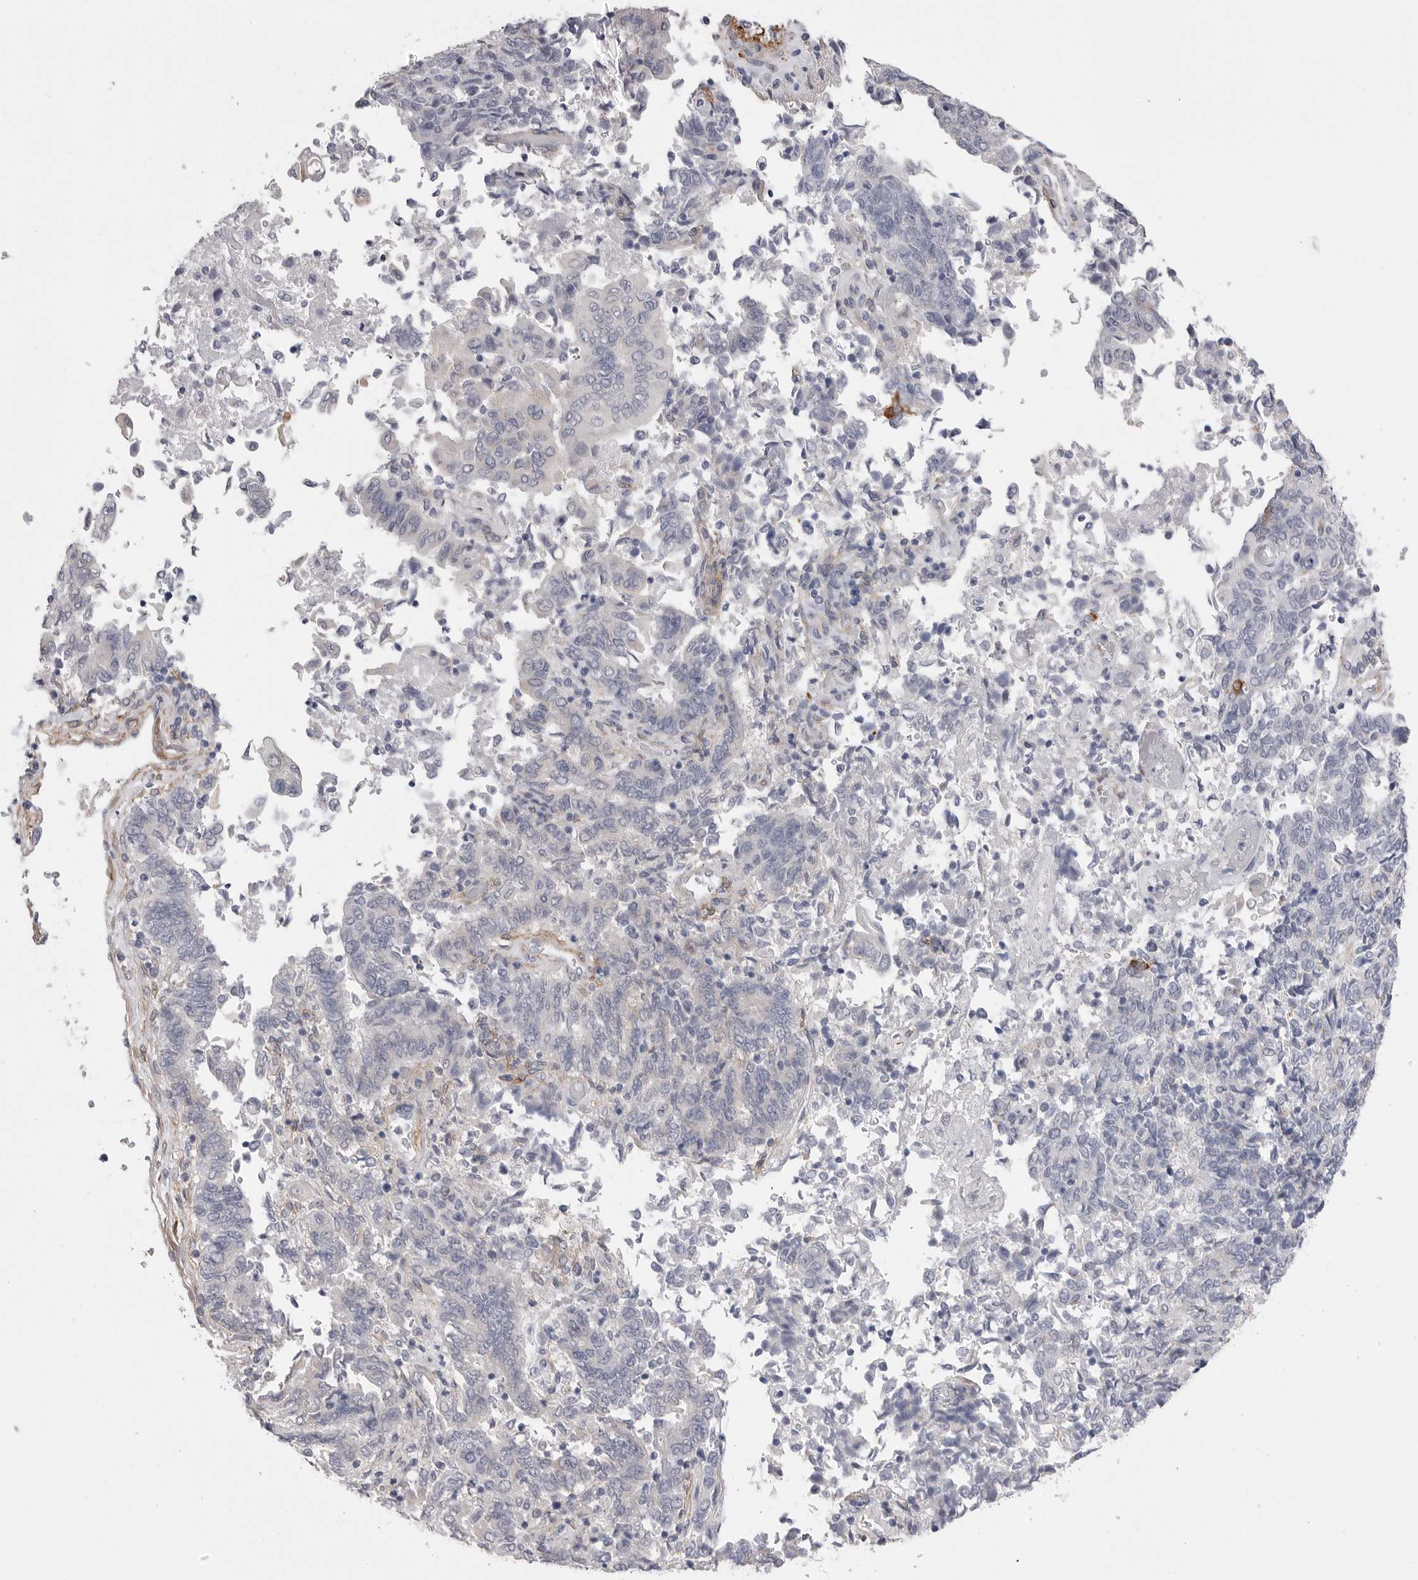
{"staining": {"intensity": "moderate", "quantity": "<25%", "location": "cytoplasmic/membranous"}, "tissue": "endometrial cancer", "cell_type": "Tumor cells", "image_type": "cancer", "snomed": [{"axis": "morphology", "description": "Adenocarcinoma, NOS"}, {"axis": "topography", "description": "Endometrium"}], "caption": "A low amount of moderate cytoplasmic/membranous expression is identified in approximately <25% of tumor cells in endometrial cancer tissue.", "gene": "AKAP12", "patient": {"sex": "female", "age": 80}}